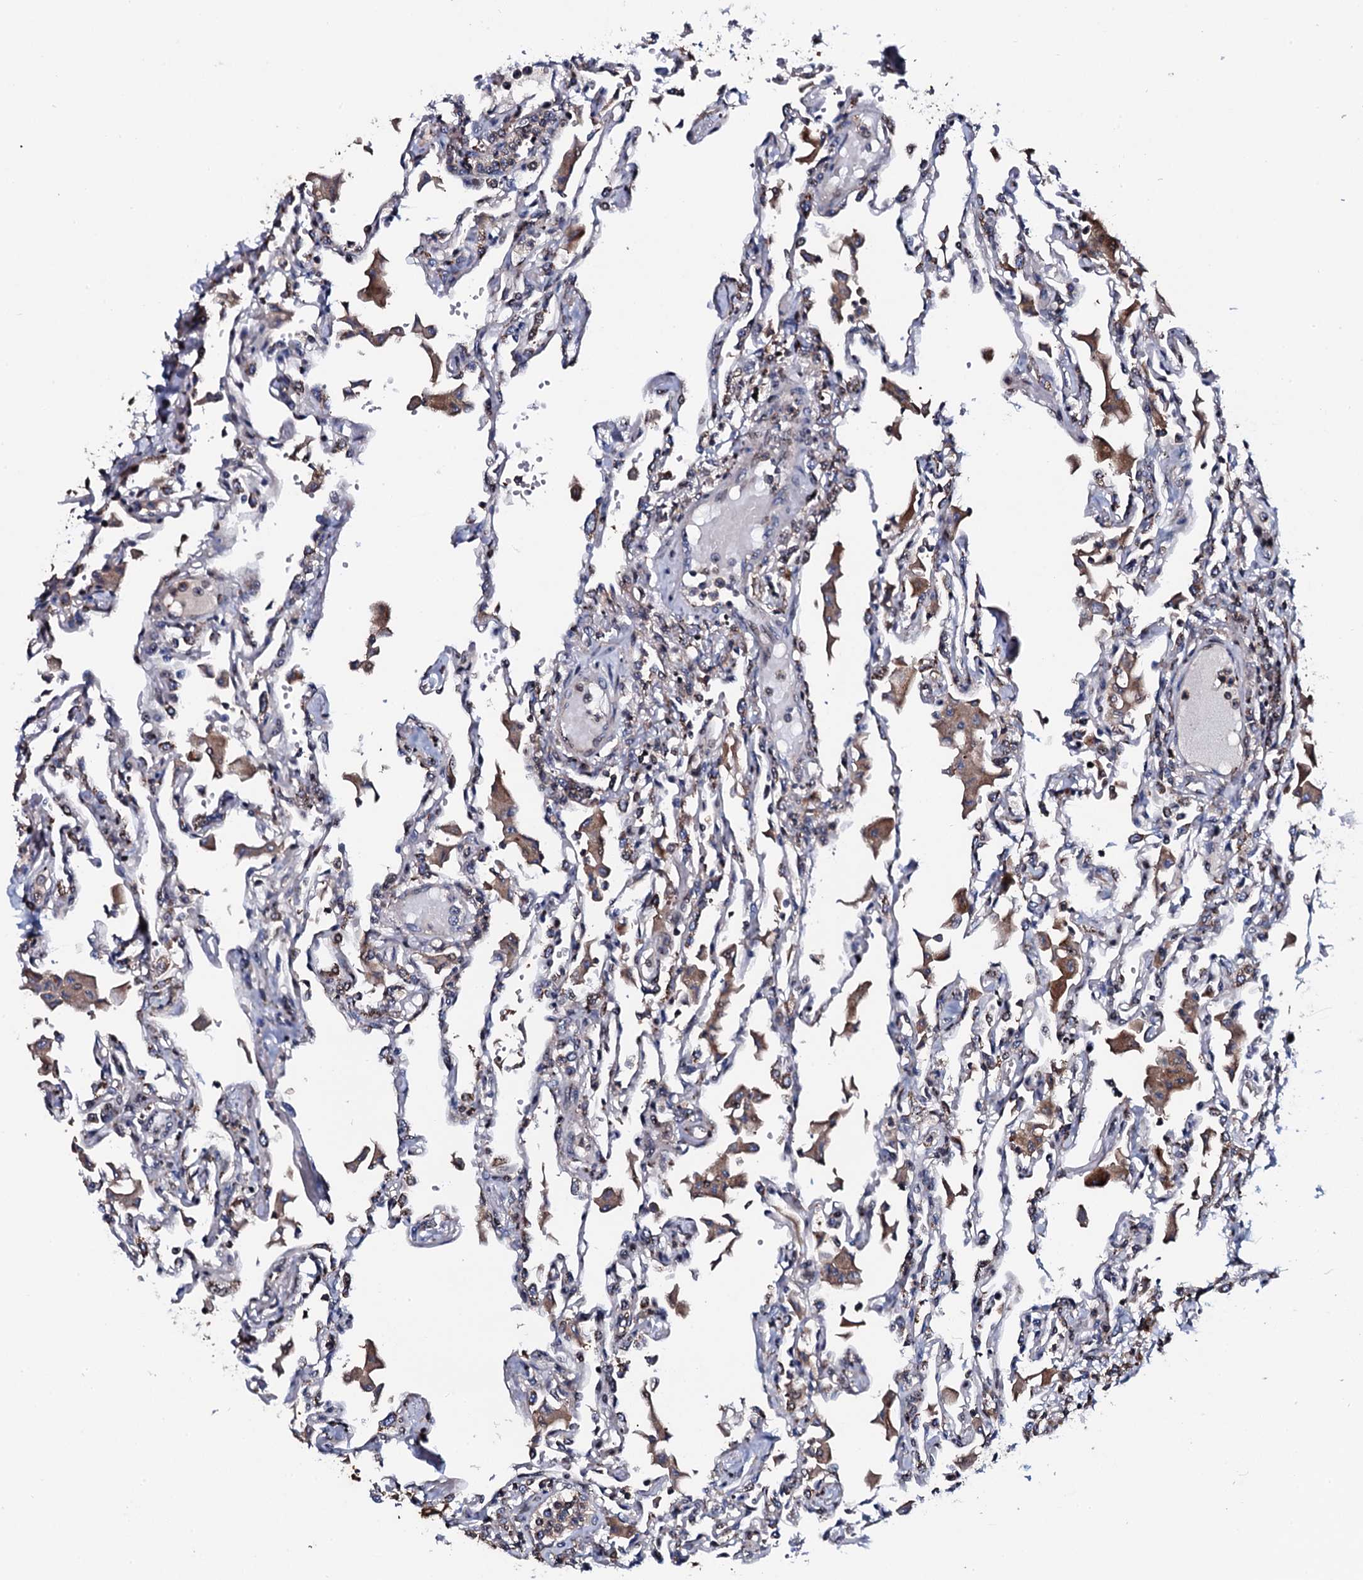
{"staining": {"intensity": "weak", "quantity": "<25%", "location": "cytoplasmic/membranous"}, "tissue": "lung", "cell_type": "Alveolar cells", "image_type": "normal", "snomed": [{"axis": "morphology", "description": "Normal tissue, NOS"}, {"axis": "topography", "description": "Bronchus"}, {"axis": "topography", "description": "Lung"}], "caption": "A micrograph of human lung is negative for staining in alveolar cells. (DAB immunohistochemistry with hematoxylin counter stain).", "gene": "PLET1", "patient": {"sex": "female", "age": 49}}